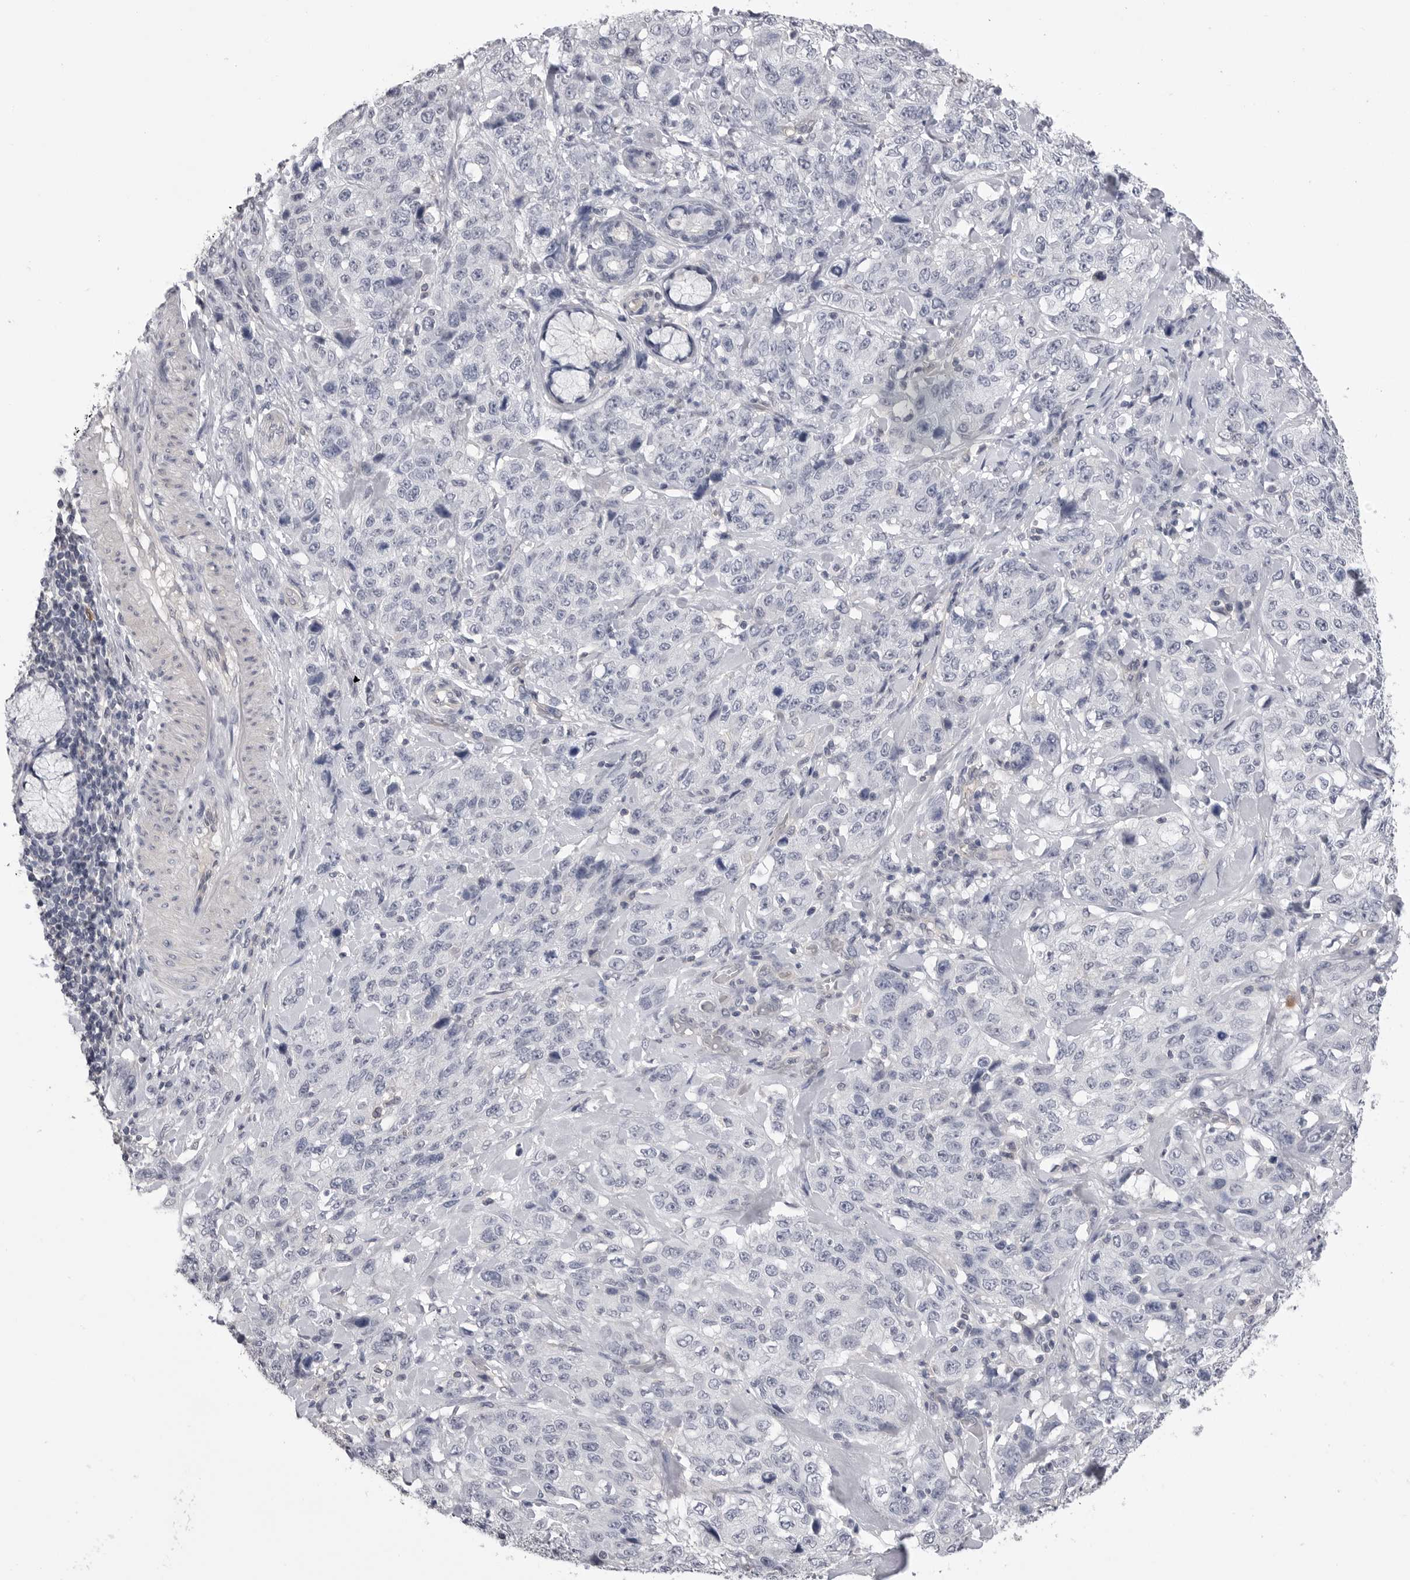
{"staining": {"intensity": "negative", "quantity": "none", "location": "none"}, "tissue": "stomach cancer", "cell_type": "Tumor cells", "image_type": "cancer", "snomed": [{"axis": "morphology", "description": "Adenocarcinoma, NOS"}, {"axis": "topography", "description": "Stomach"}], "caption": "The photomicrograph shows no staining of tumor cells in stomach adenocarcinoma.", "gene": "DLGAP3", "patient": {"sex": "male", "age": 48}}